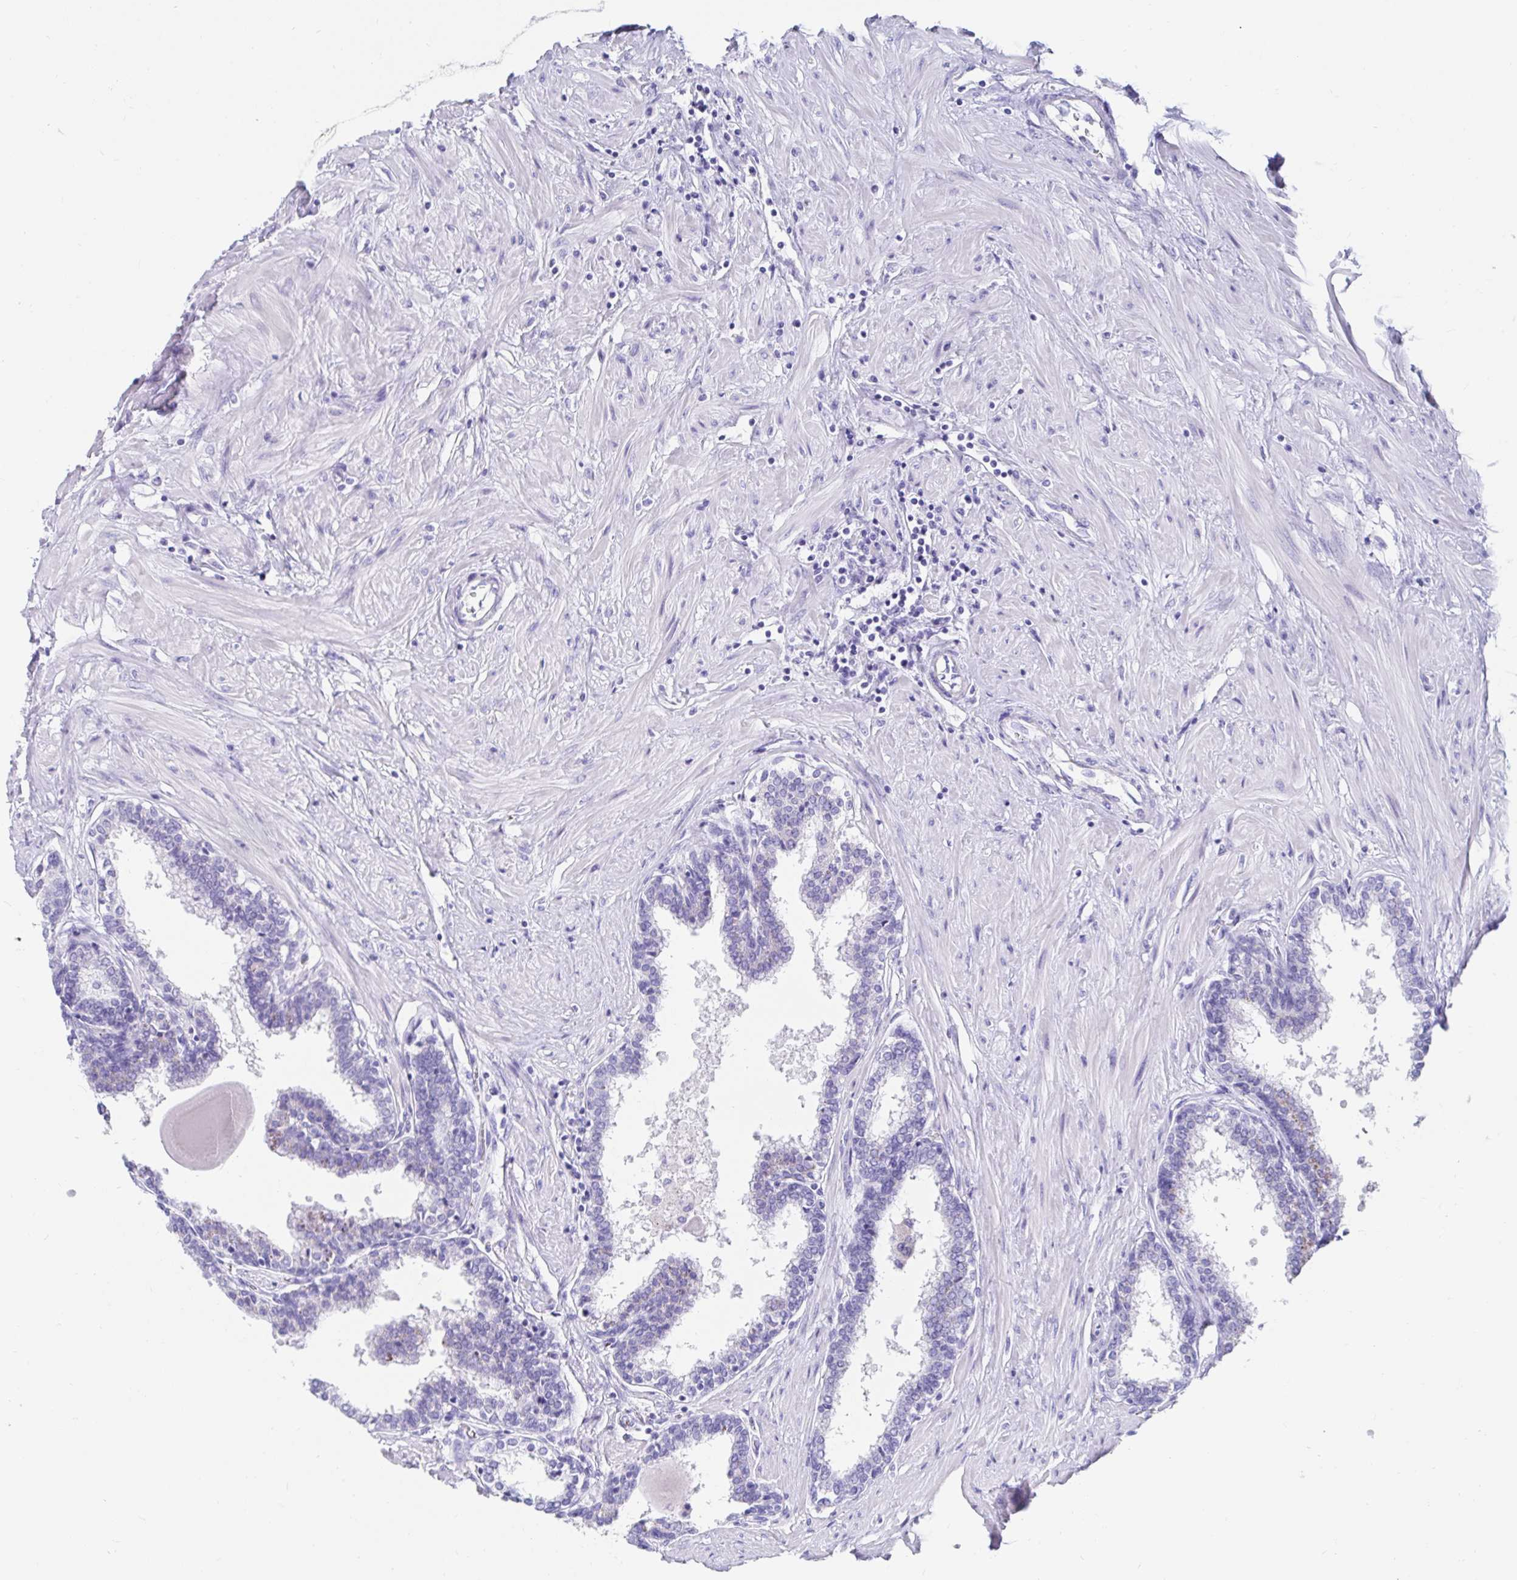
{"staining": {"intensity": "negative", "quantity": "none", "location": "none"}, "tissue": "prostate", "cell_type": "Glandular cells", "image_type": "normal", "snomed": [{"axis": "morphology", "description": "Normal tissue, NOS"}, {"axis": "topography", "description": "Prostate"}], "caption": "Glandular cells show no significant expression in unremarkable prostate. Nuclei are stained in blue.", "gene": "ZPBP2", "patient": {"sex": "male", "age": 55}}